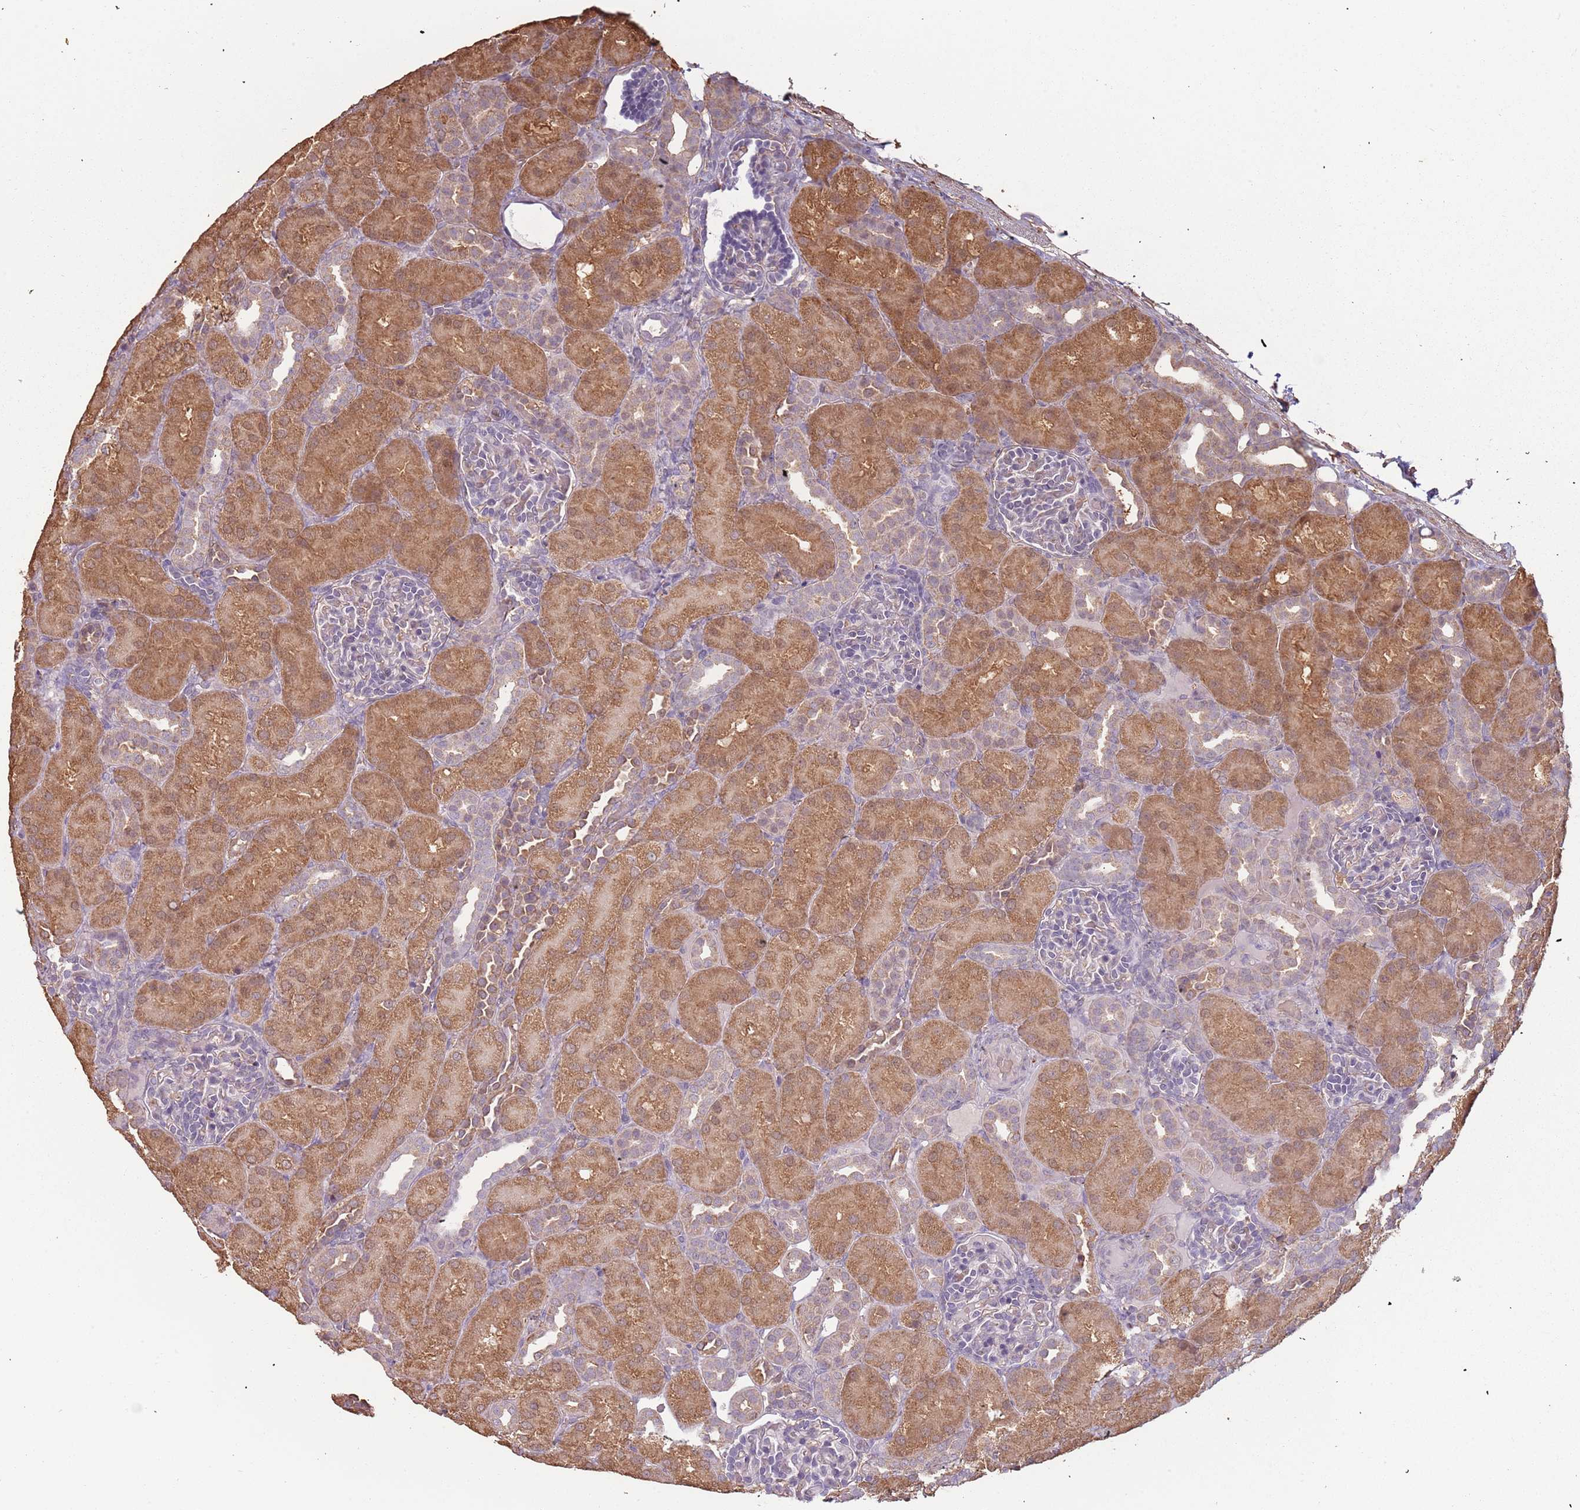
{"staining": {"intensity": "negative", "quantity": "none", "location": "none"}, "tissue": "kidney", "cell_type": "Cells in glomeruli", "image_type": "normal", "snomed": [{"axis": "morphology", "description": "Normal tissue, NOS"}, {"axis": "topography", "description": "Kidney"}], "caption": "The photomicrograph reveals no significant staining in cells in glomeruli of kidney.", "gene": "ATOSB", "patient": {"sex": "male", "age": 1}}